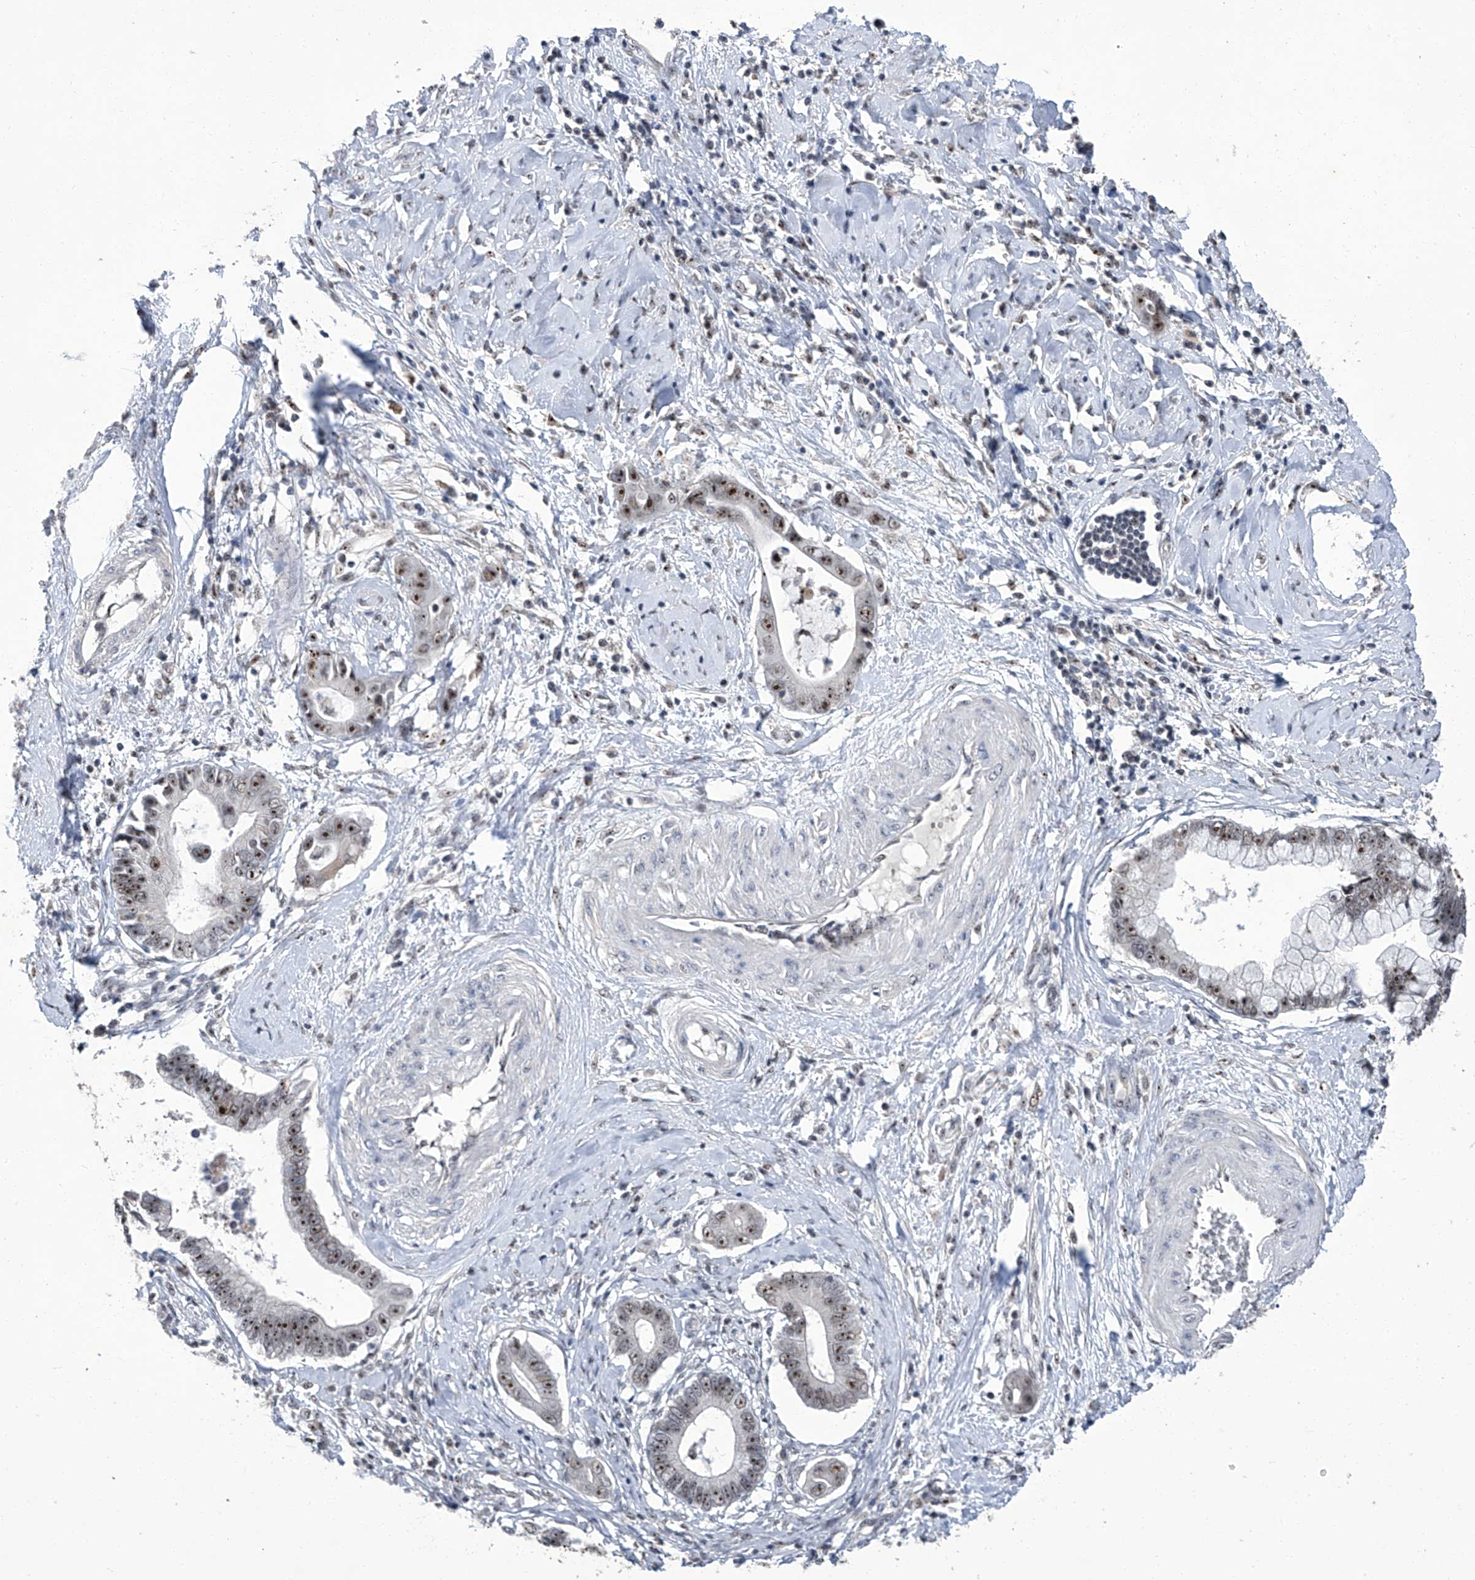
{"staining": {"intensity": "moderate", "quantity": ">75%", "location": "nuclear"}, "tissue": "cervical cancer", "cell_type": "Tumor cells", "image_type": "cancer", "snomed": [{"axis": "morphology", "description": "Adenocarcinoma, NOS"}, {"axis": "topography", "description": "Cervix"}], "caption": "This histopathology image reveals IHC staining of human cervical cancer (adenocarcinoma), with medium moderate nuclear positivity in about >75% of tumor cells.", "gene": "CMTR1", "patient": {"sex": "female", "age": 44}}